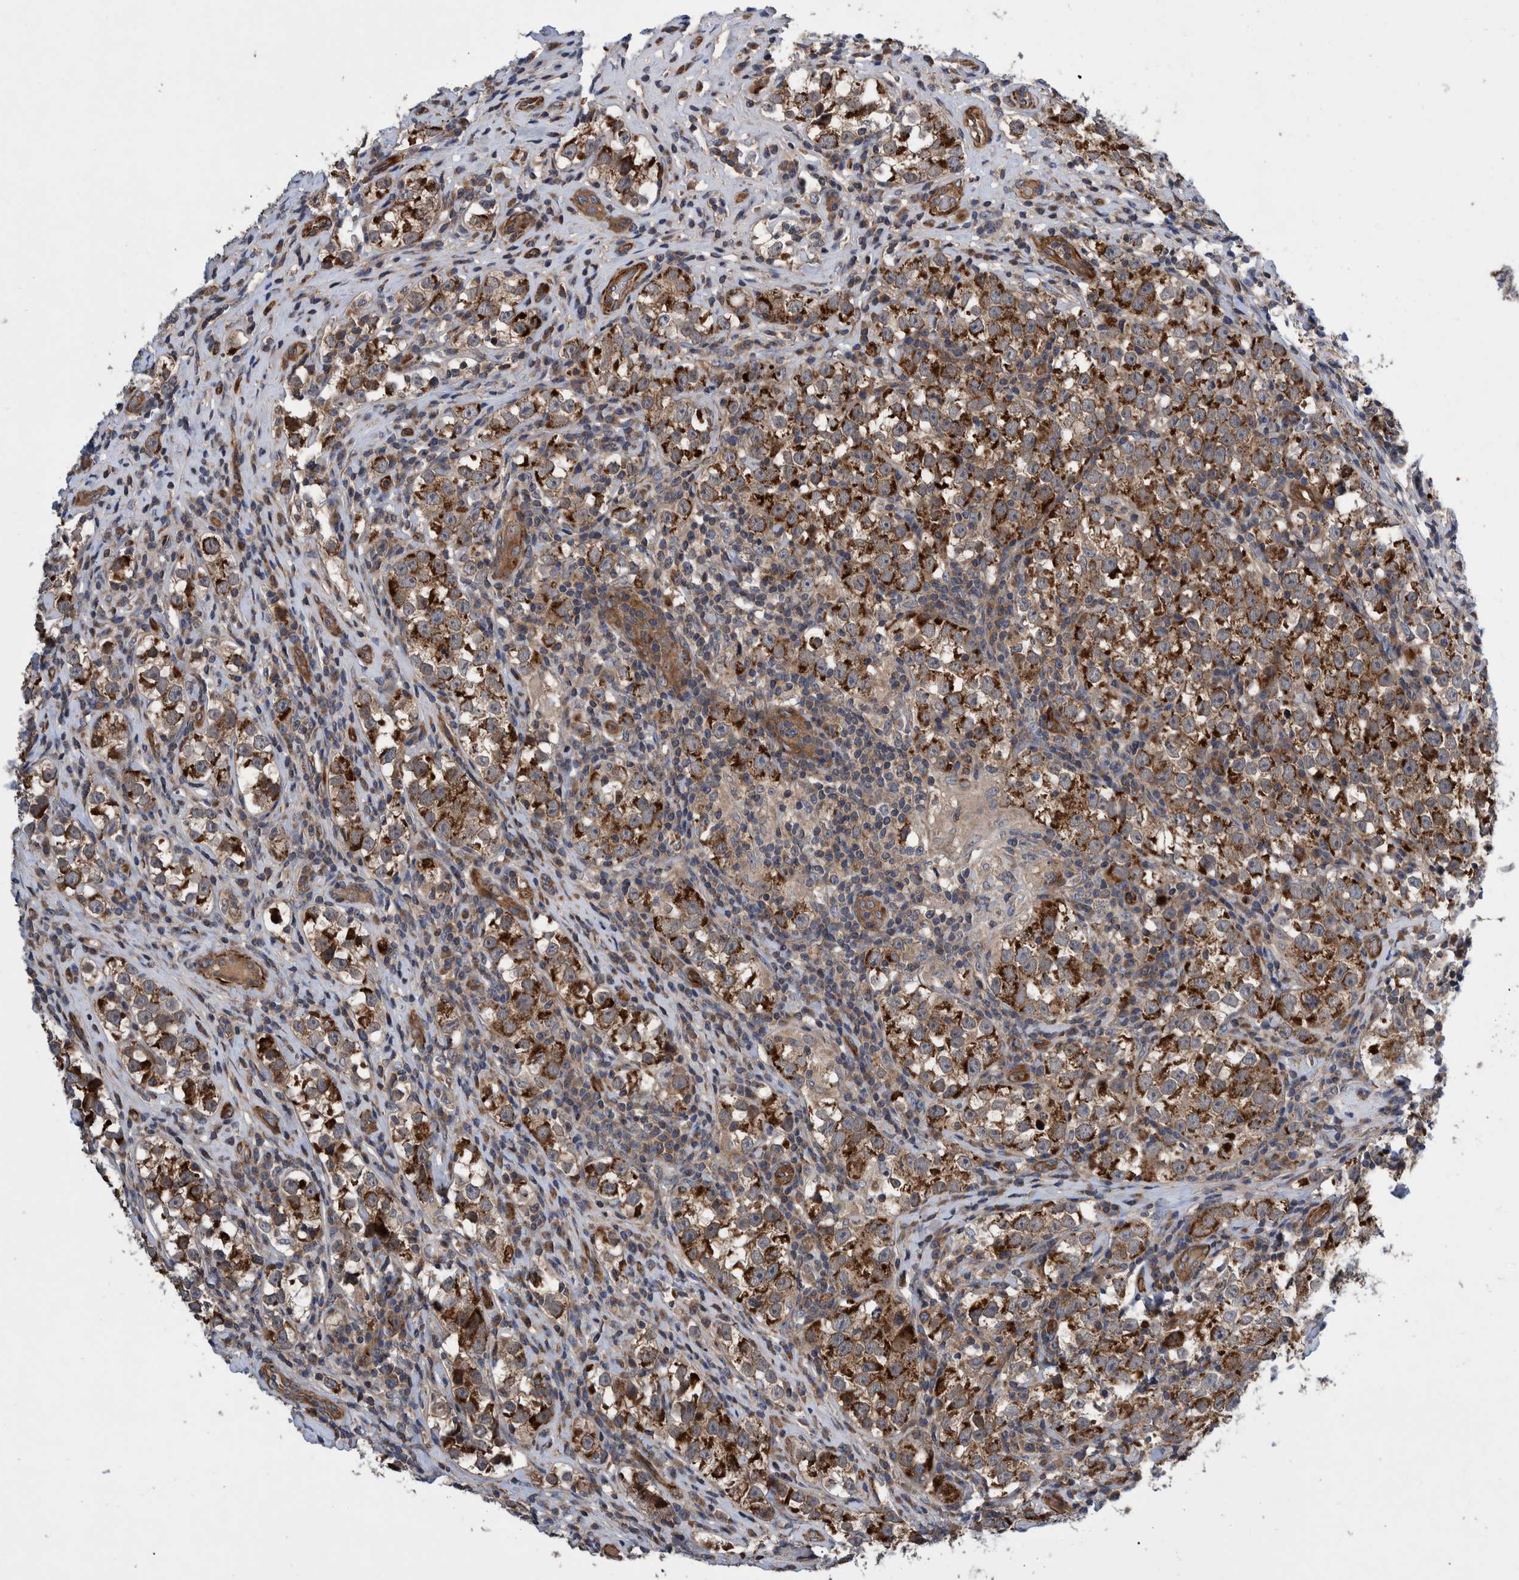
{"staining": {"intensity": "strong", "quantity": ">75%", "location": "cytoplasmic/membranous"}, "tissue": "testis cancer", "cell_type": "Tumor cells", "image_type": "cancer", "snomed": [{"axis": "morphology", "description": "Normal tissue, NOS"}, {"axis": "morphology", "description": "Seminoma, NOS"}, {"axis": "topography", "description": "Testis"}], "caption": "Tumor cells display high levels of strong cytoplasmic/membranous expression in about >75% of cells in seminoma (testis).", "gene": "GRPEL2", "patient": {"sex": "male", "age": 43}}